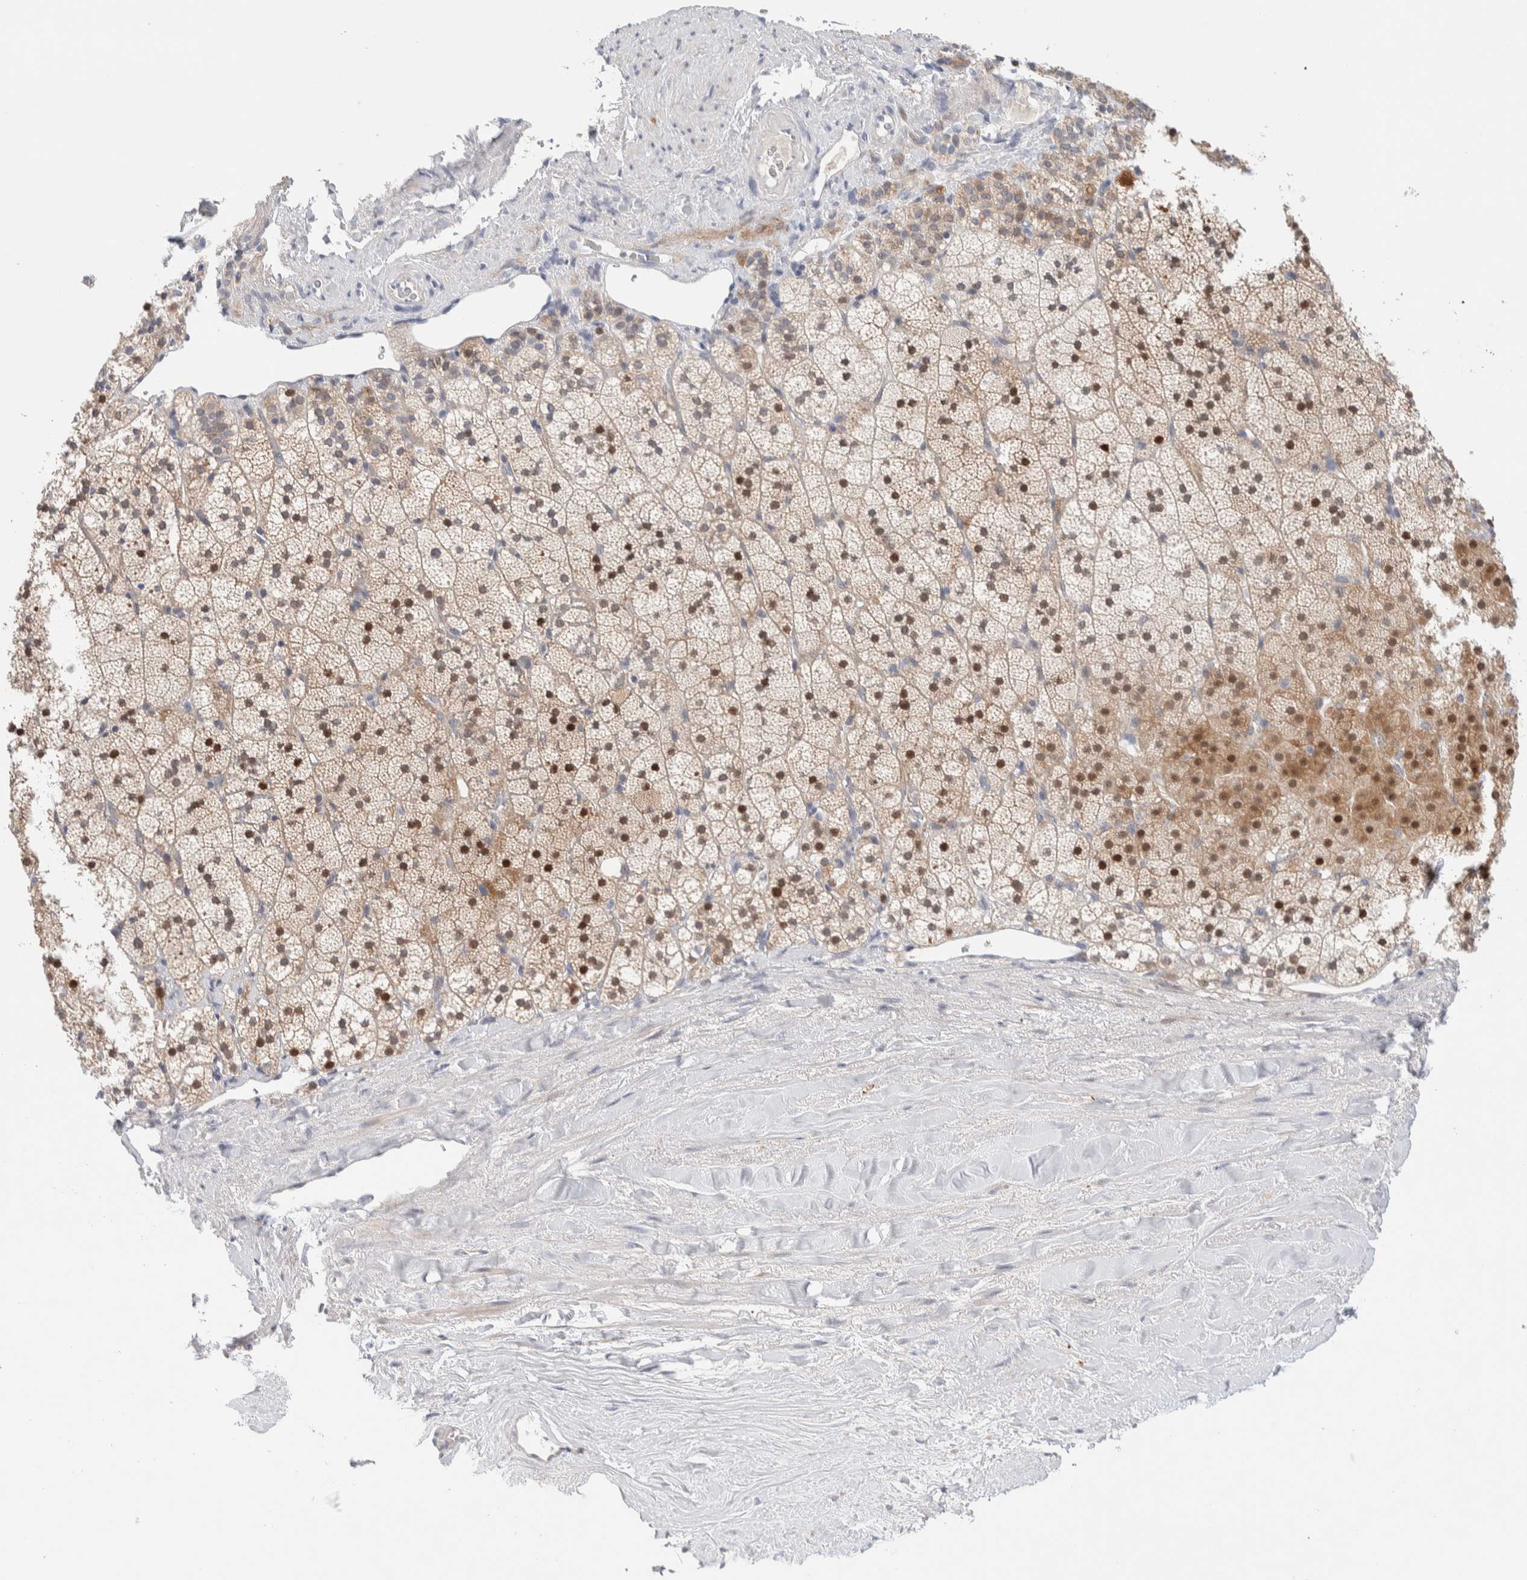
{"staining": {"intensity": "moderate", "quantity": ">75%", "location": "cytoplasmic/membranous,nuclear"}, "tissue": "adrenal gland", "cell_type": "Glandular cells", "image_type": "normal", "snomed": [{"axis": "morphology", "description": "Normal tissue, NOS"}, {"axis": "topography", "description": "Adrenal gland"}], "caption": "Glandular cells display medium levels of moderate cytoplasmic/membranous,nuclear positivity in approximately >75% of cells in unremarkable adrenal gland. The staining was performed using DAB (3,3'-diaminobenzidine), with brown indicating positive protein expression. Nuclei are stained blue with hematoxylin.", "gene": "DNAJB6", "patient": {"sex": "male", "age": 35}}